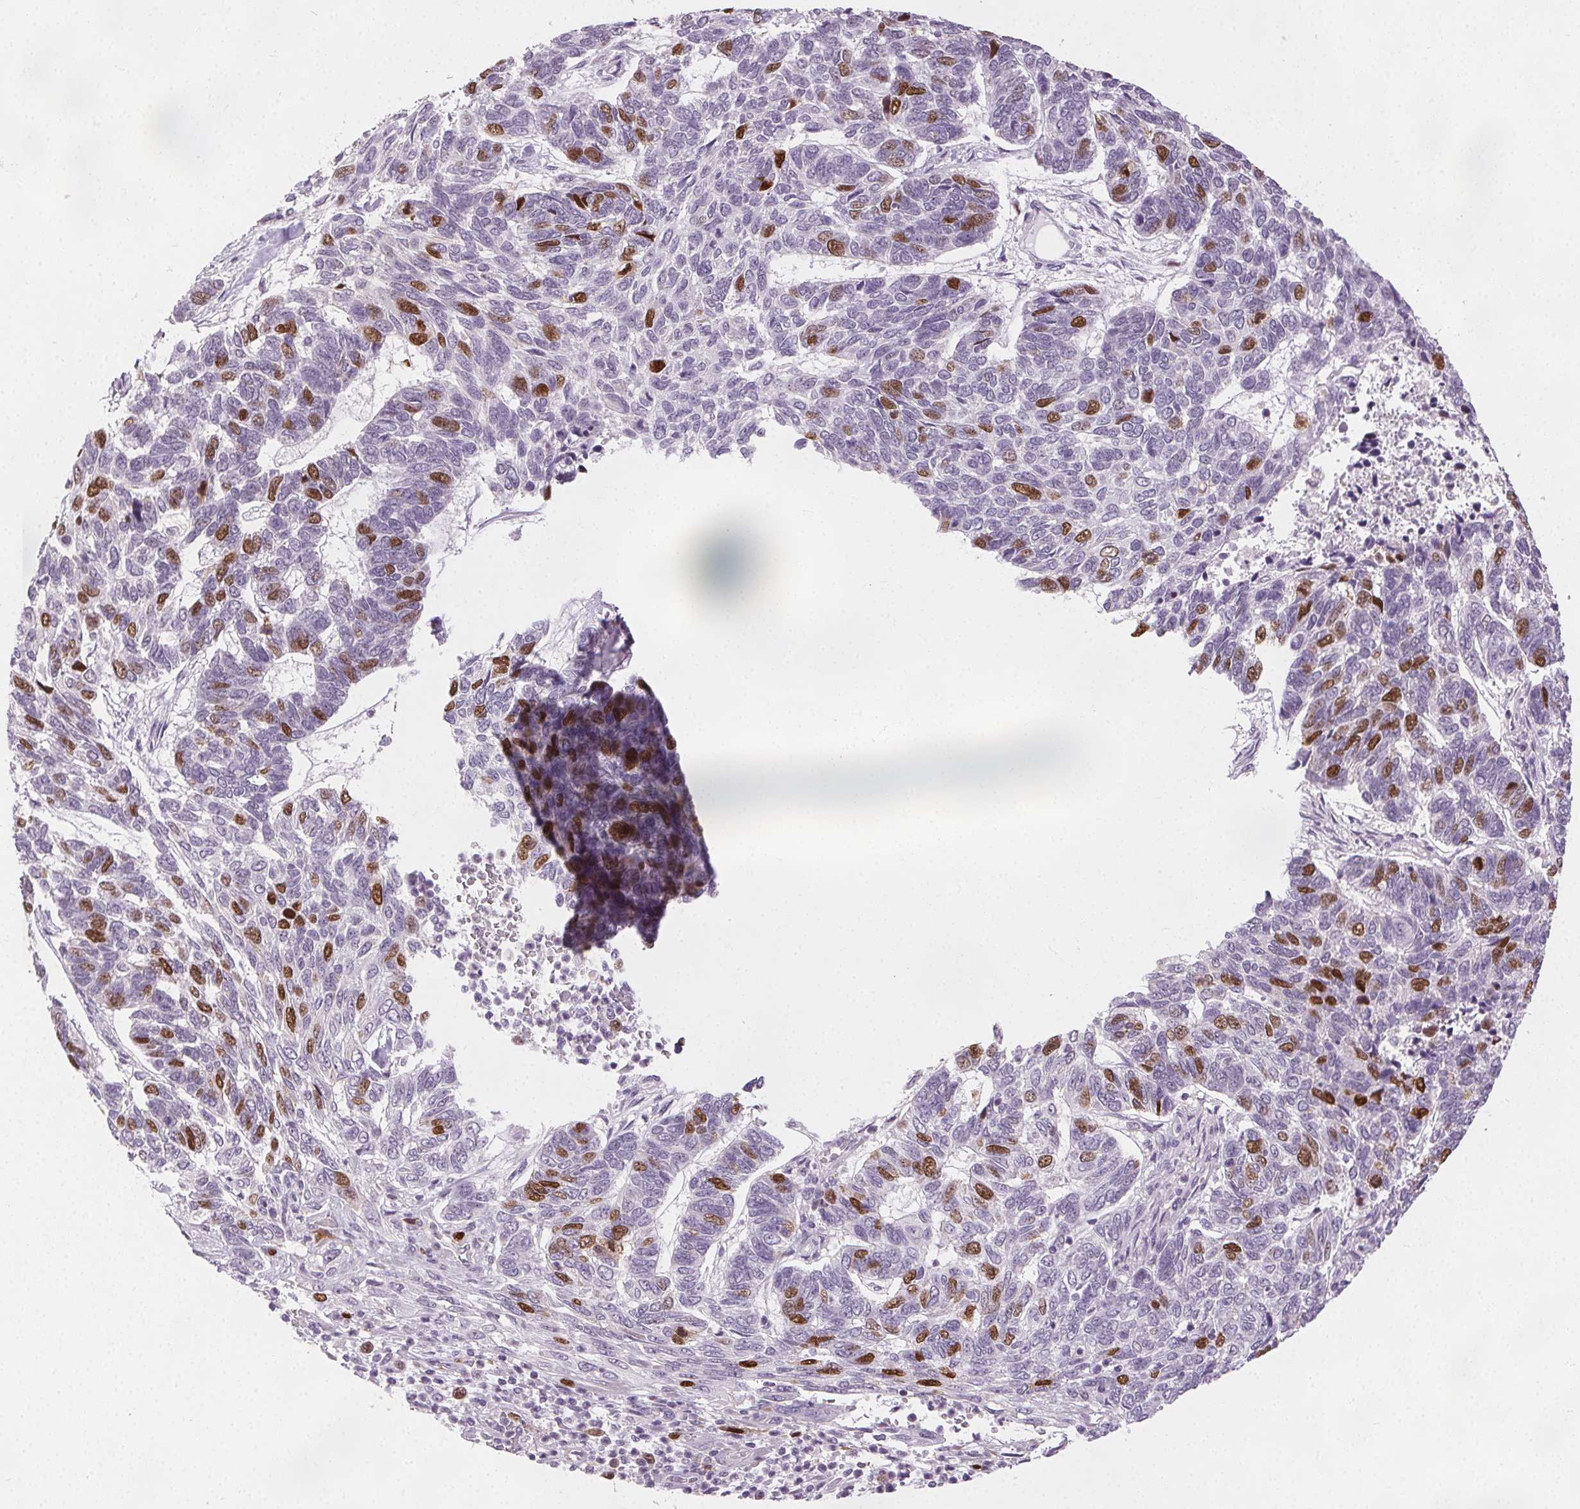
{"staining": {"intensity": "moderate", "quantity": "25%-75%", "location": "nuclear"}, "tissue": "skin cancer", "cell_type": "Tumor cells", "image_type": "cancer", "snomed": [{"axis": "morphology", "description": "Basal cell carcinoma"}, {"axis": "topography", "description": "Skin"}], "caption": "The immunohistochemical stain shows moderate nuclear positivity in tumor cells of skin cancer (basal cell carcinoma) tissue.", "gene": "ANLN", "patient": {"sex": "female", "age": 65}}